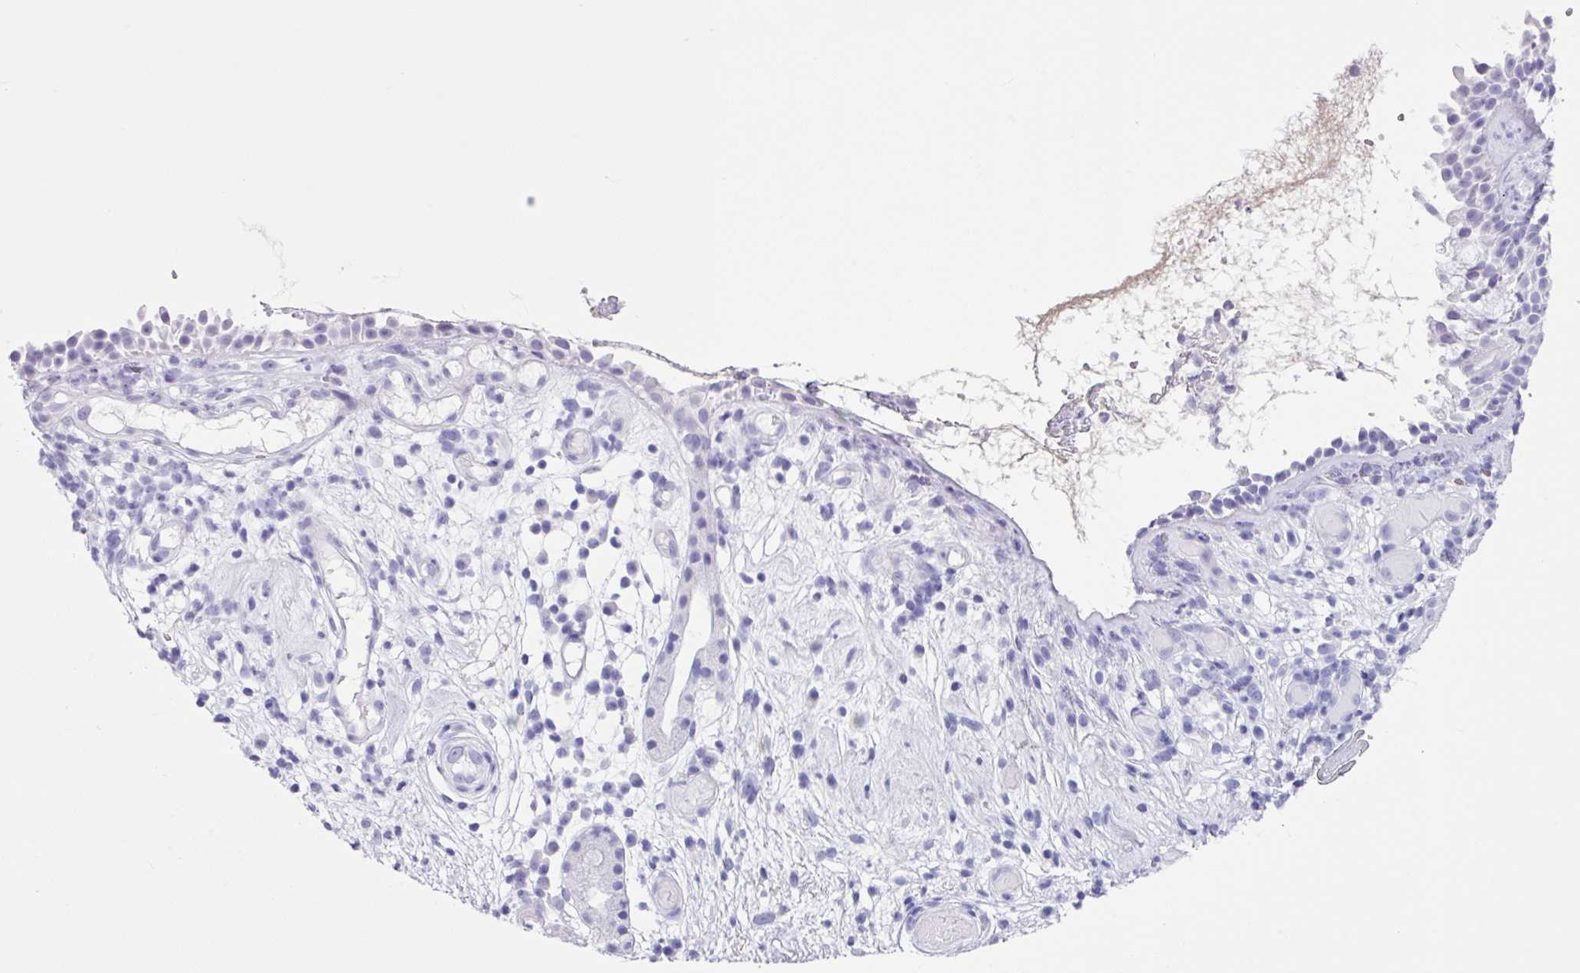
{"staining": {"intensity": "negative", "quantity": "none", "location": "none"}, "tissue": "nasopharynx", "cell_type": "Respiratory epithelial cells", "image_type": "normal", "snomed": [{"axis": "morphology", "description": "Normal tissue, NOS"}, {"axis": "morphology", "description": "Inflammation, NOS"}, {"axis": "topography", "description": "Nasopharynx"}], "caption": "Respiratory epithelial cells show no significant protein staining in normal nasopharynx. Nuclei are stained in blue.", "gene": "ZG16", "patient": {"sex": "male", "age": 54}}